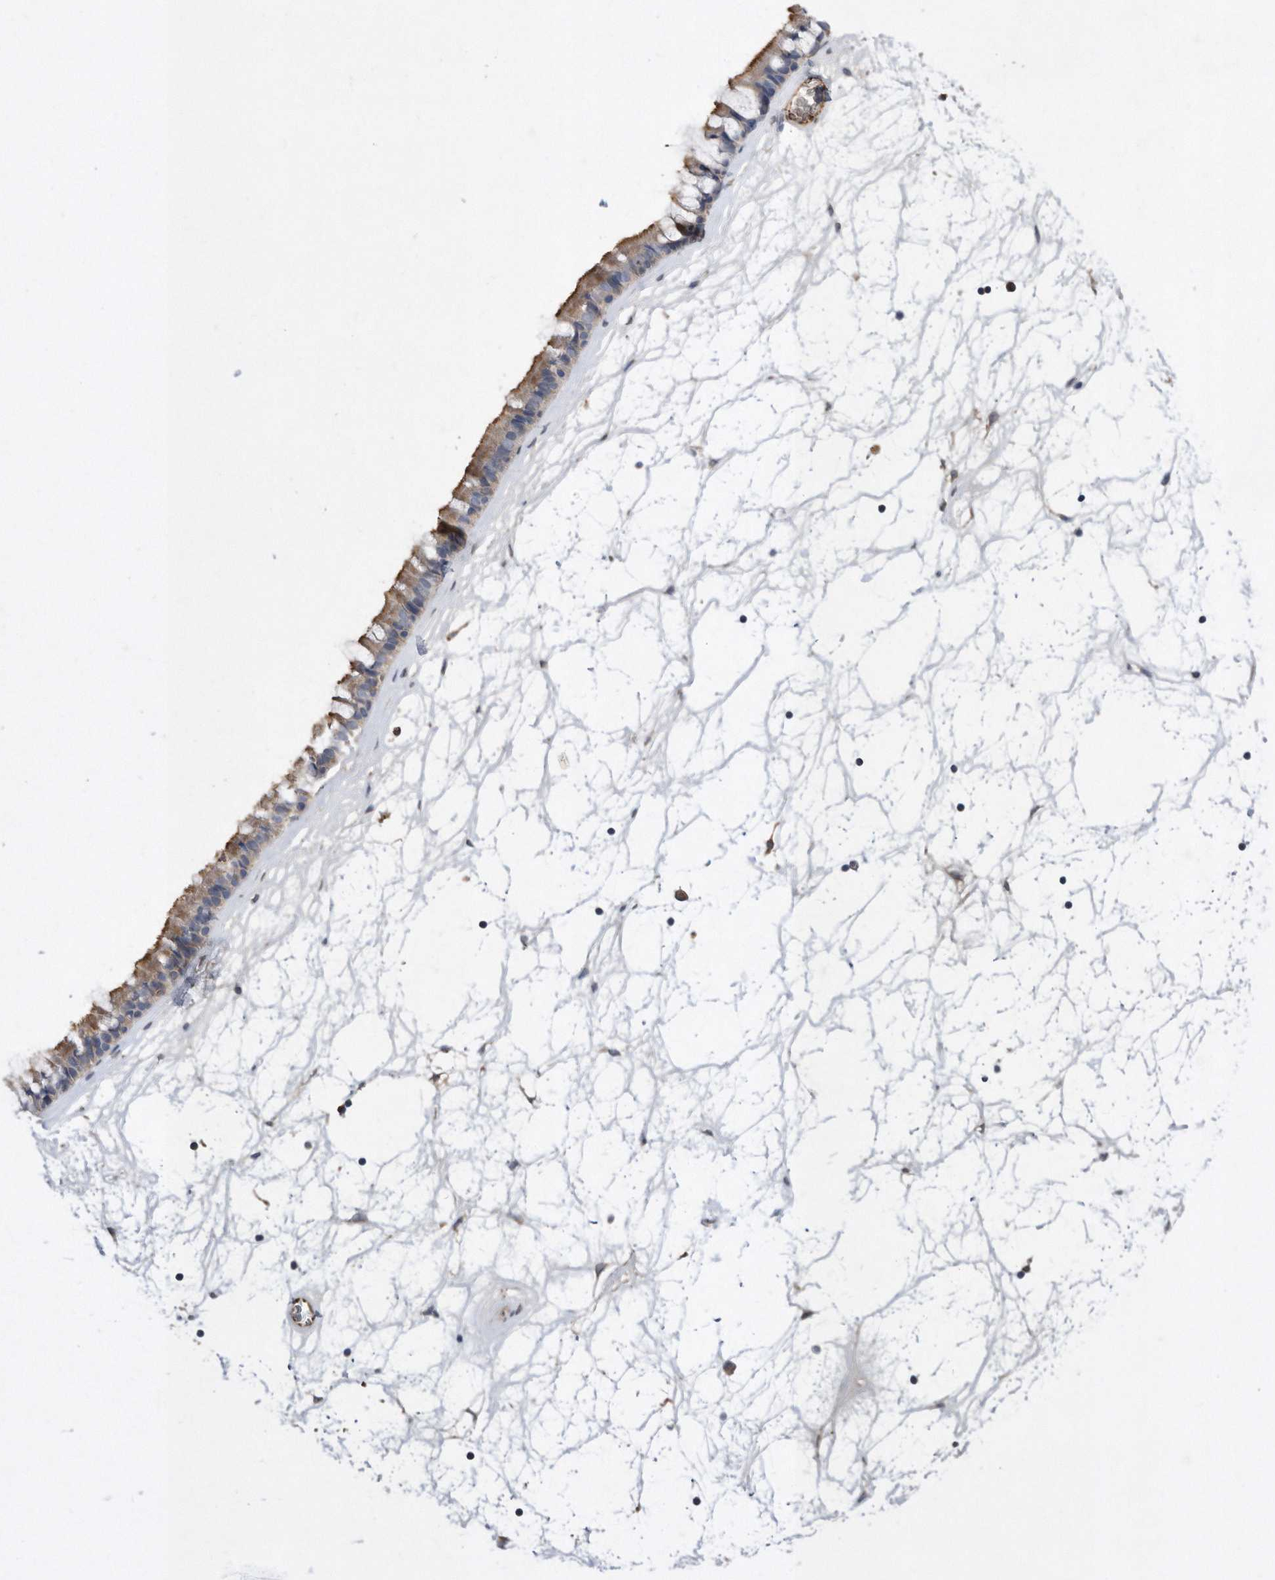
{"staining": {"intensity": "moderate", "quantity": "25%-75%", "location": "cytoplasmic/membranous"}, "tissue": "nasopharynx", "cell_type": "Respiratory epithelial cells", "image_type": "normal", "snomed": [{"axis": "morphology", "description": "Normal tissue, NOS"}, {"axis": "topography", "description": "Nasopharynx"}], "caption": "Human nasopharynx stained with a brown dye shows moderate cytoplasmic/membranous positive staining in approximately 25%-75% of respiratory epithelial cells.", "gene": "PON2", "patient": {"sex": "male", "age": 64}}